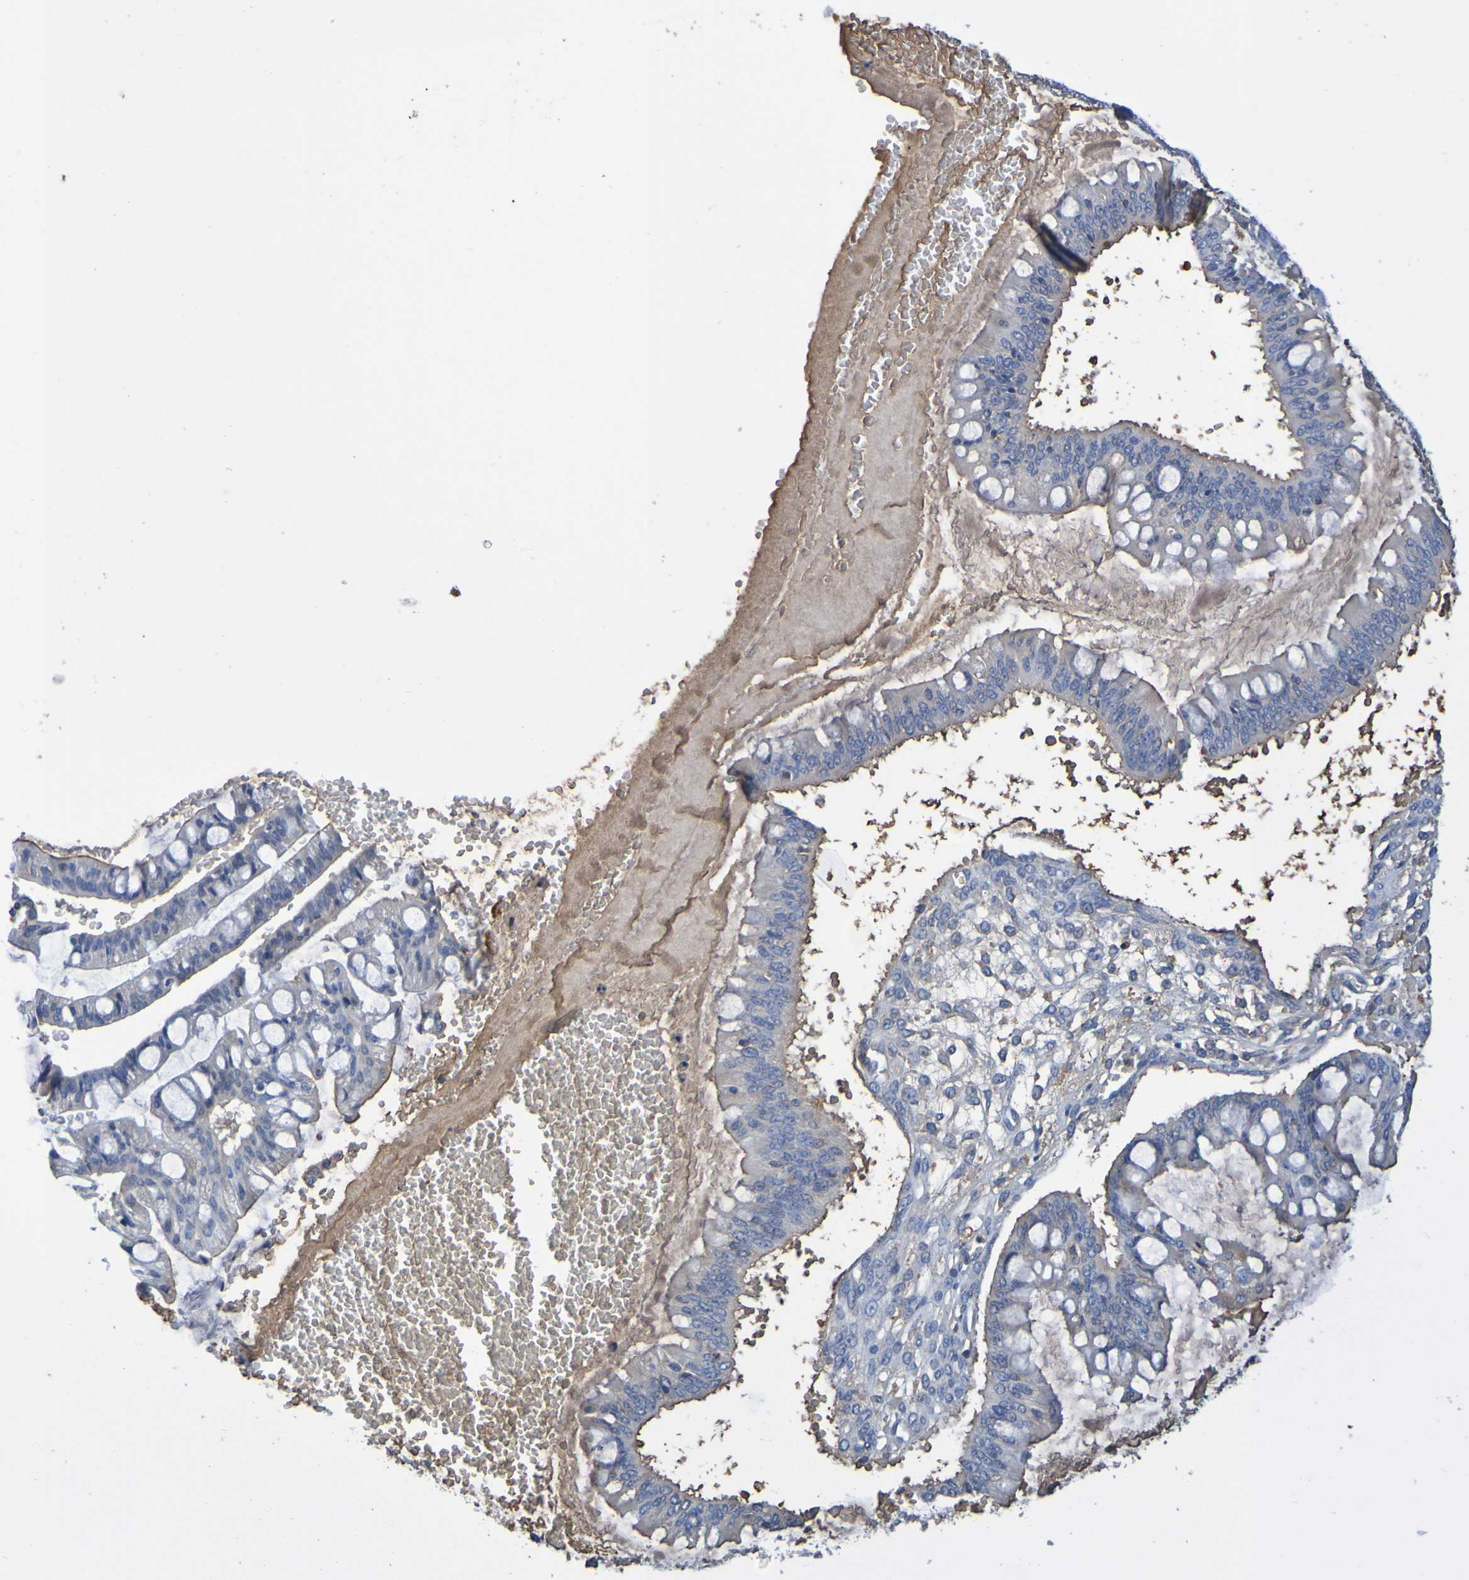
{"staining": {"intensity": "negative", "quantity": "none", "location": "none"}, "tissue": "ovarian cancer", "cell_type": "Tumor cells", "image_type": "cancer", "snomed": [{"axis": "morphology", "description": "Cystadenocarcinoma, mucinous, NOS"}, {"axis": "topography", "description": "Ovary"}], "caption": "Immunohistochemistry of human ovarian cancer displays no positivity in tumor cells.", "gene": "GAB3", "patient": {"sex": "female", "age": 73}}